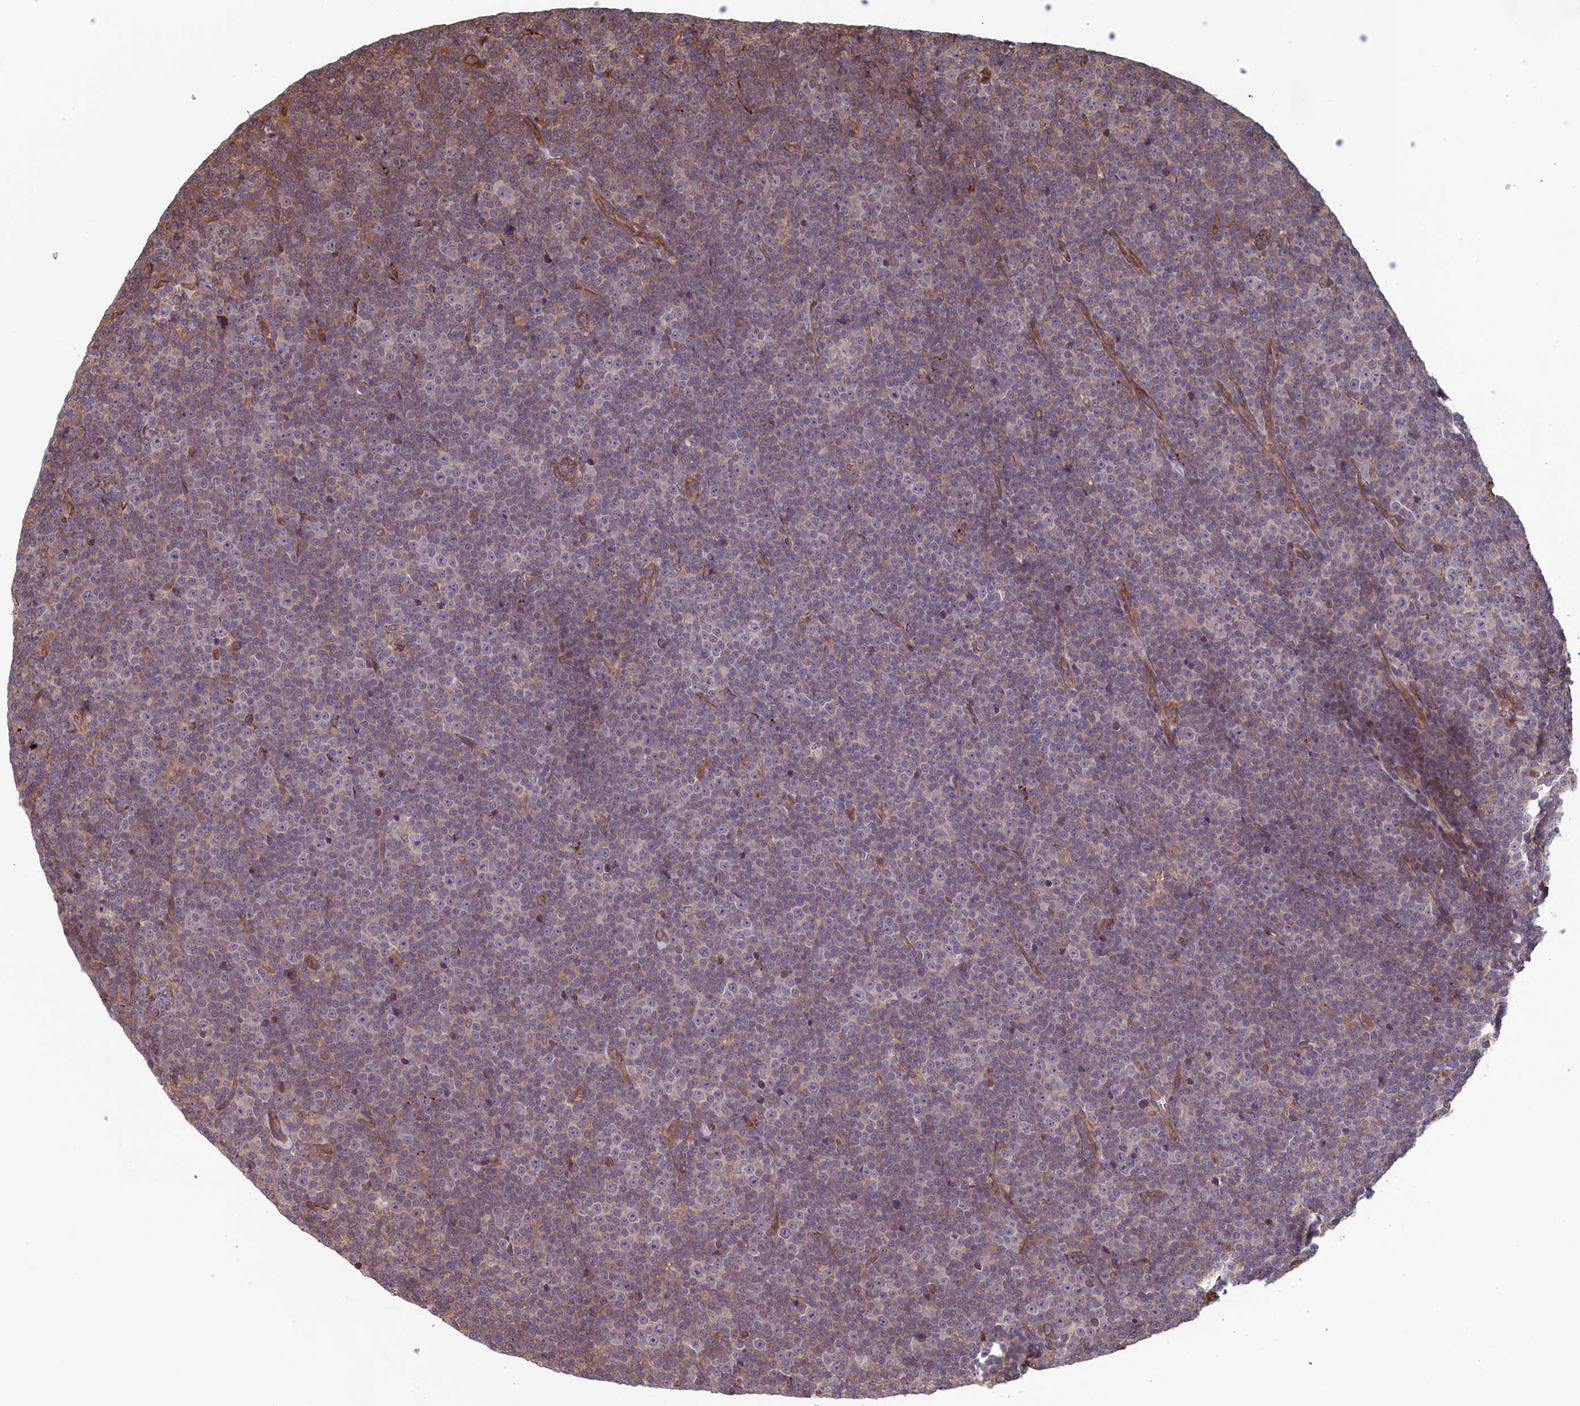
{"staining": {"intensity": "negative", "quantity": "none", "location": "none"}, "tissue": "lymphoma", "cell_type": "Tumor cells", "image_type": "cancer", "snomed": [{"axis": "morphology", "description": "Malignant lymphoma, non-Hodgkin's type, Low grade"}, {"axis": "topography", "description": "Lymph node"}], "caption": "Low-grade malignant lymphoma, non-Hodgkin's type stained for a protein using immunohistochemistry shows no positivity tumor cells.", "gene": "RILPL1", "patient": {"sex": "female", "age": 67}}